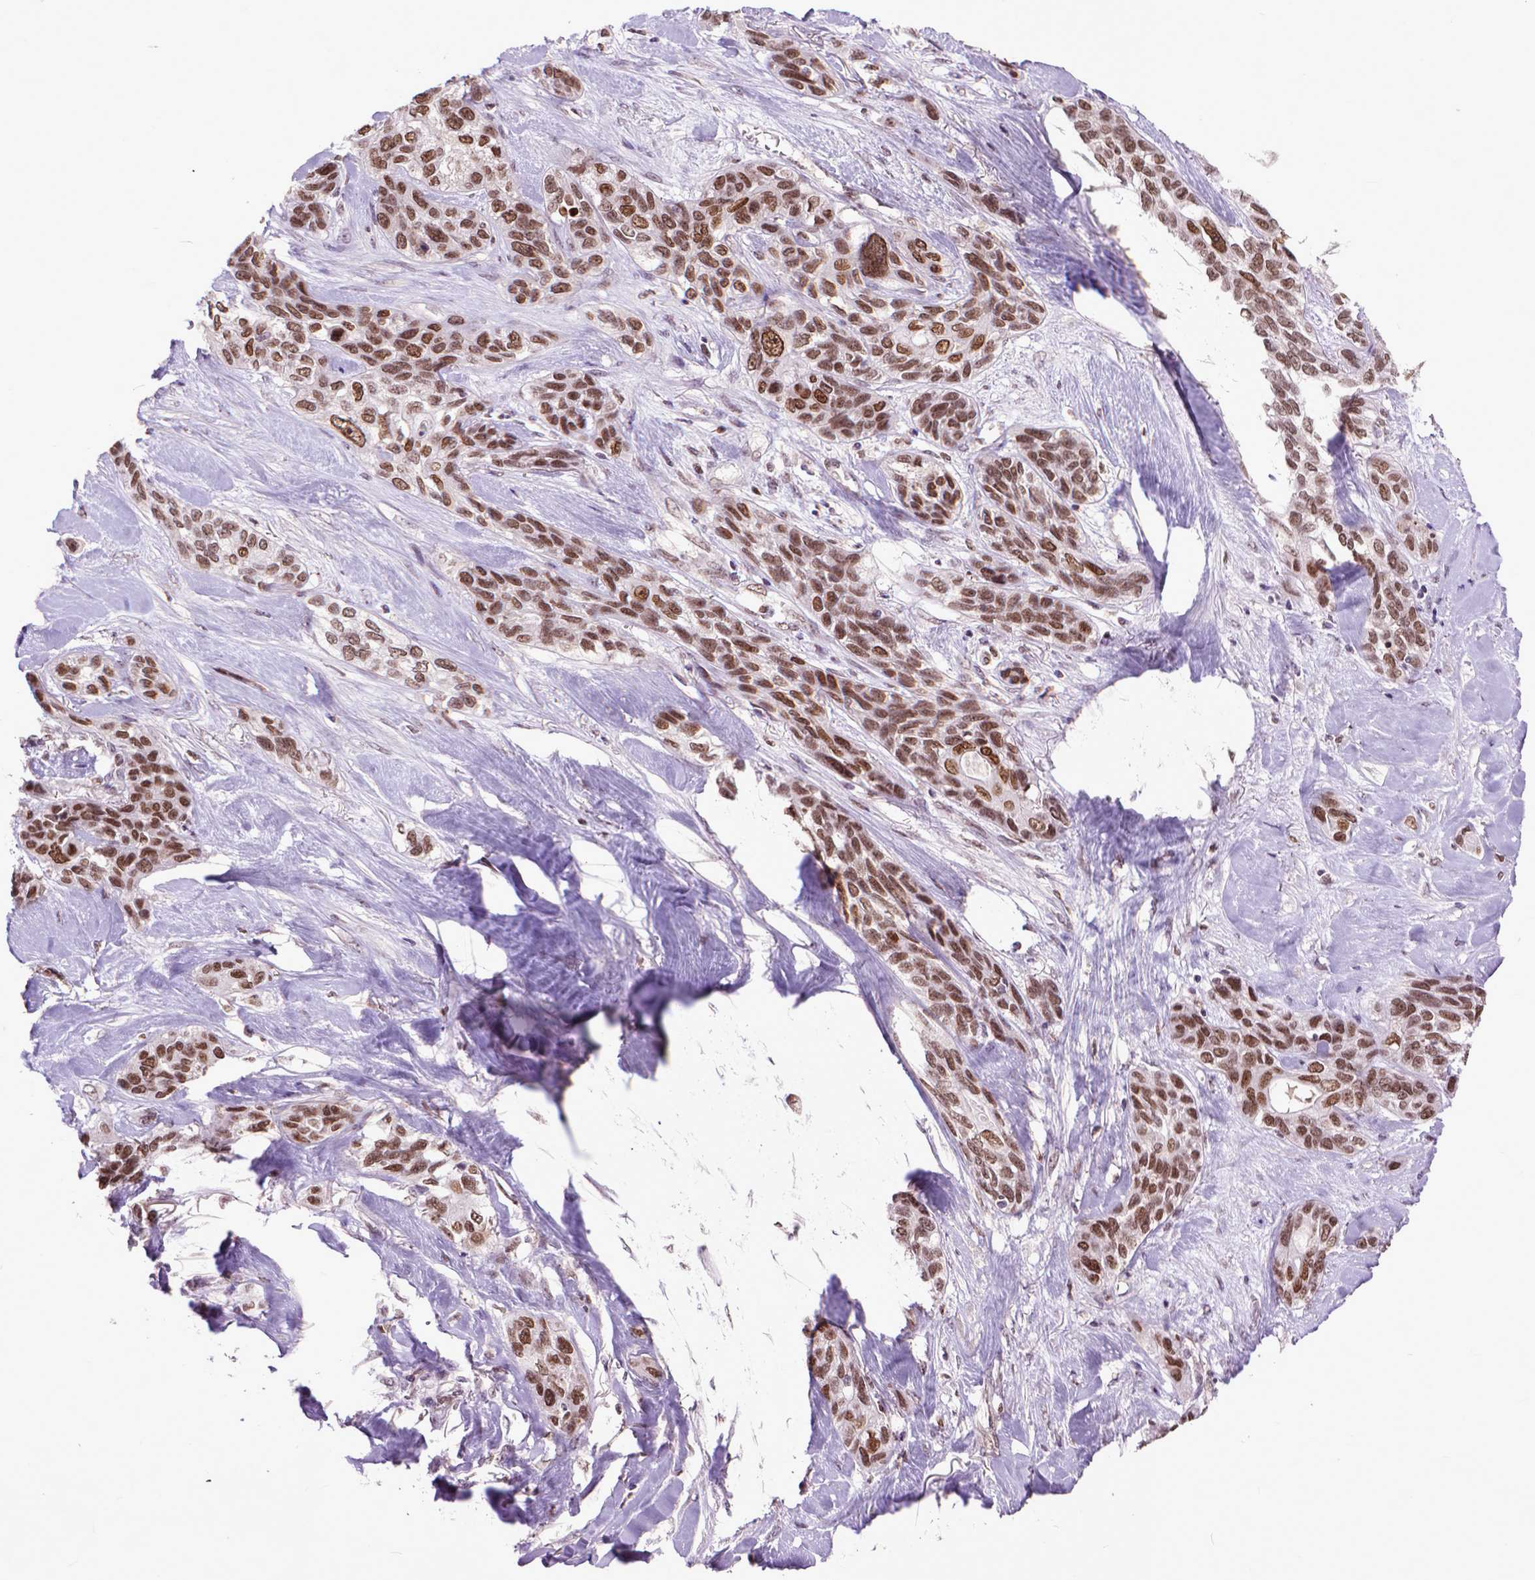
{"staining": {"intensity": "moderate", "quantity": ">75%", "location": "cytoplasmic/membranous,nuclear"}, "tissue": "lung cancer", "cell_type": "Tumor cells", "image_type": "cancer", "snomed": [{"axis": "morphology", "description": "Squamous cell carcinoma, NOS"}, {"axis": "topography", "description": "Lung"}], "caption": "This is an image of immunohistochemistry staining of lung cancer (squamous cell carcinoma), which shows moderate expression in the cytoplasmic/membranous and nuclear of tumor cells.", "gene": "RCC2", "patient": {"sex": "female", "age": 70}}